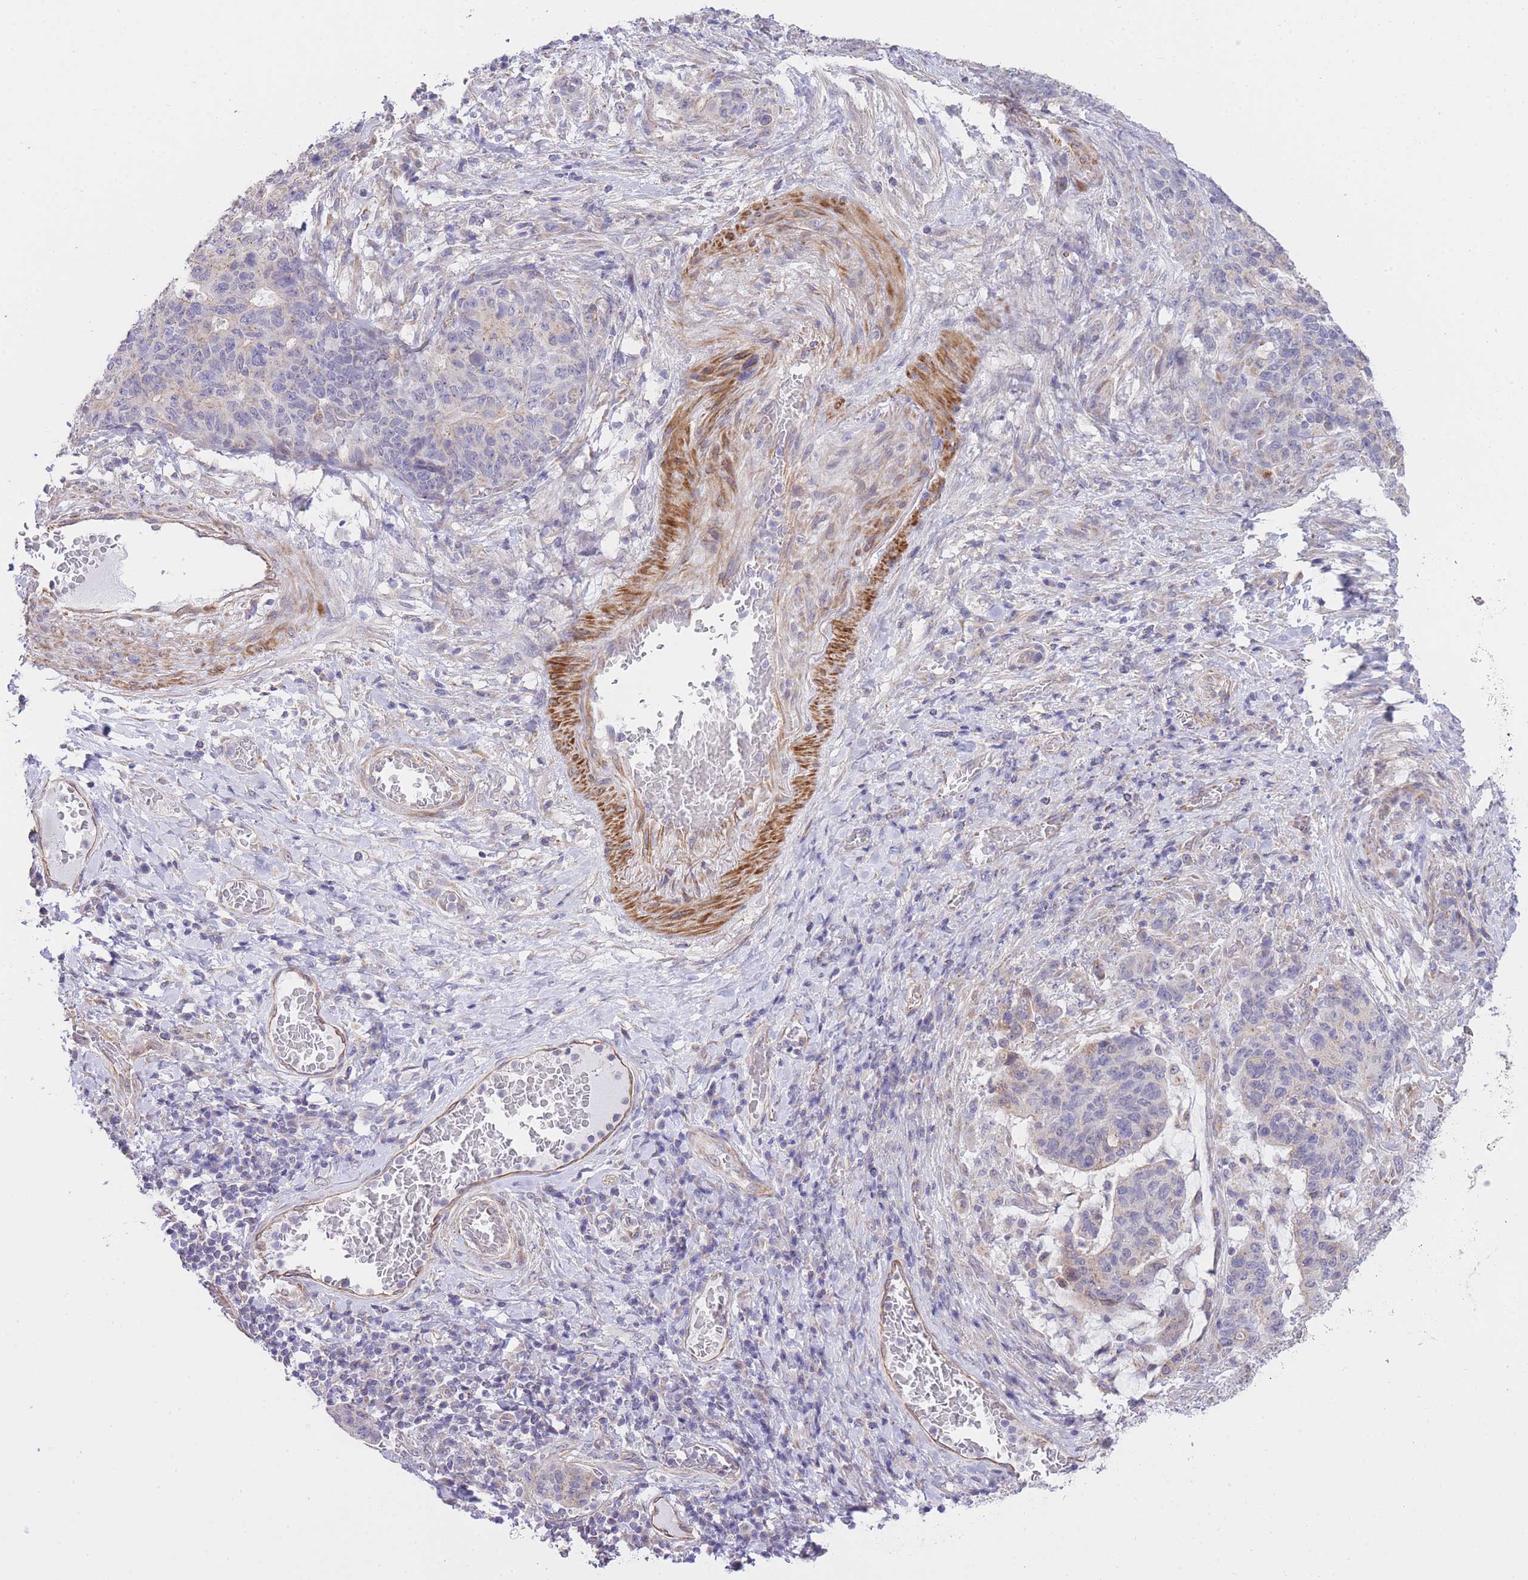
{"staining": {"intensity": "negative", "quantity": "none", "location": "none"}, "tissue": "stomach cancer", "cell_type": "Tumor cells", "image_type": "cancer", "snomed": [{"axis": "morphology", "description": "Normal tissue, NOS"}, {"axis": "morphology", "description": "Adenocarcinoma, NOS"}, {"axis": "topography", "description": "Stomach"}], "caption": "The photomicrograph shows no staining of tumor cells in stomach cancer (adenocarcinoma).", "gene": "CTBP1", "patient": {"sex": "female", "age": 64}}